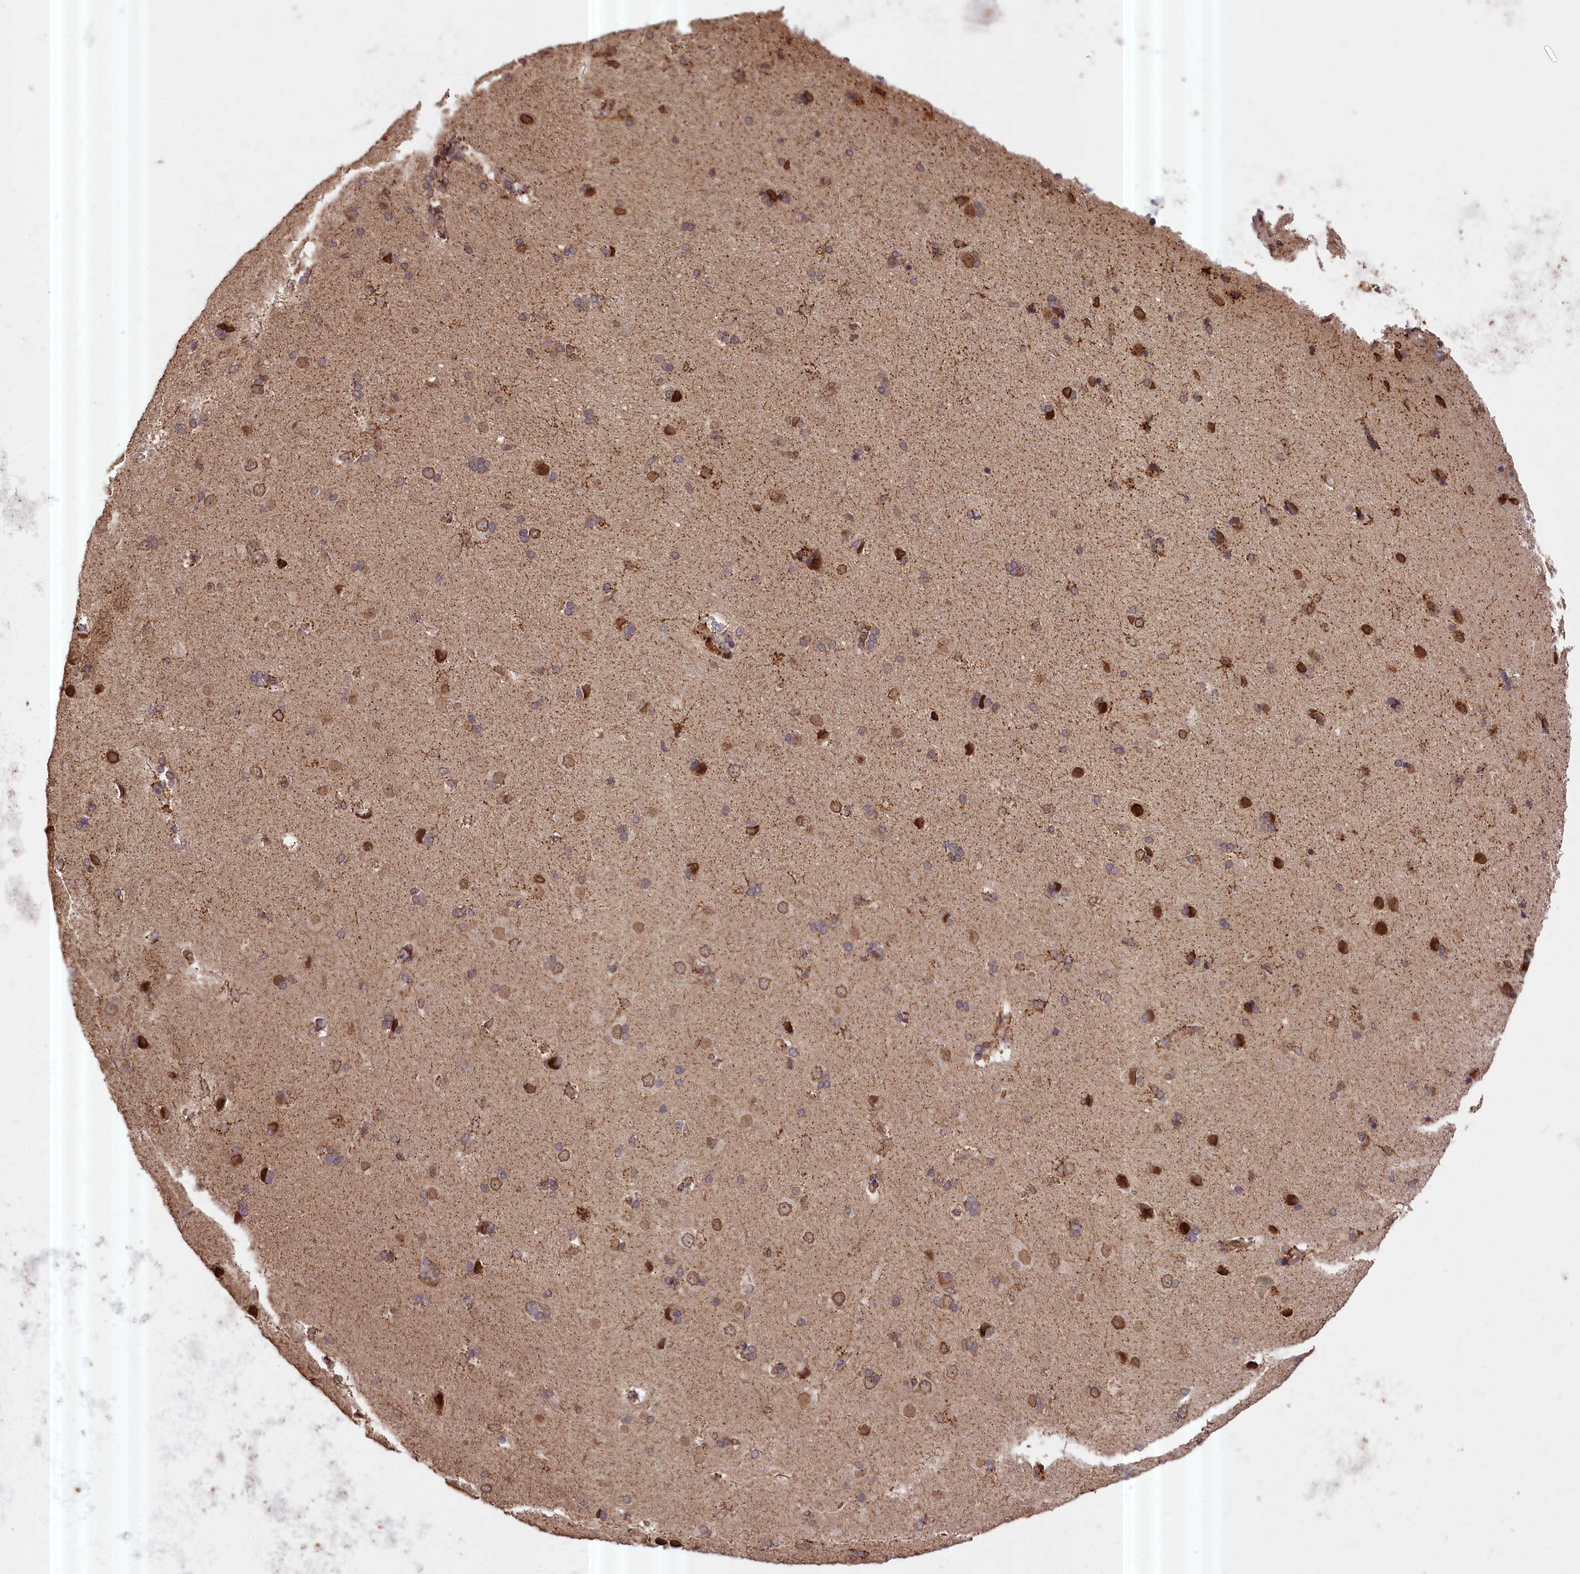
{"staining": {"intensity": "moderate", "quantity": ">75%", "location": "cytoplasmic/membranous"}, "tissue": "cerebral cortex", "cell_type": "Endothelial cells", "image_type": "normal", "snomed": [{"axis": "morphology", "description": "Normal tissue, NOS"}, {"axis": "topography", "description": "Cerebral cortex"}], "caption": "Immunohistochemistry staining of unremarkable cerebral cortex, which exhibits medium levels of moderate cytoplasmic/membranous staining in about >75% of endothelial cells indicating moderate cytoplasmic/membranous protein expression. The staining was performed using DAB (3,3'-diaminobenzidine) (brown) for protein detection and nuclei were counterstained in hematoxylin (blue).", "gene": "ZNF480", "patient": {"sex": "male", "age": 62}}